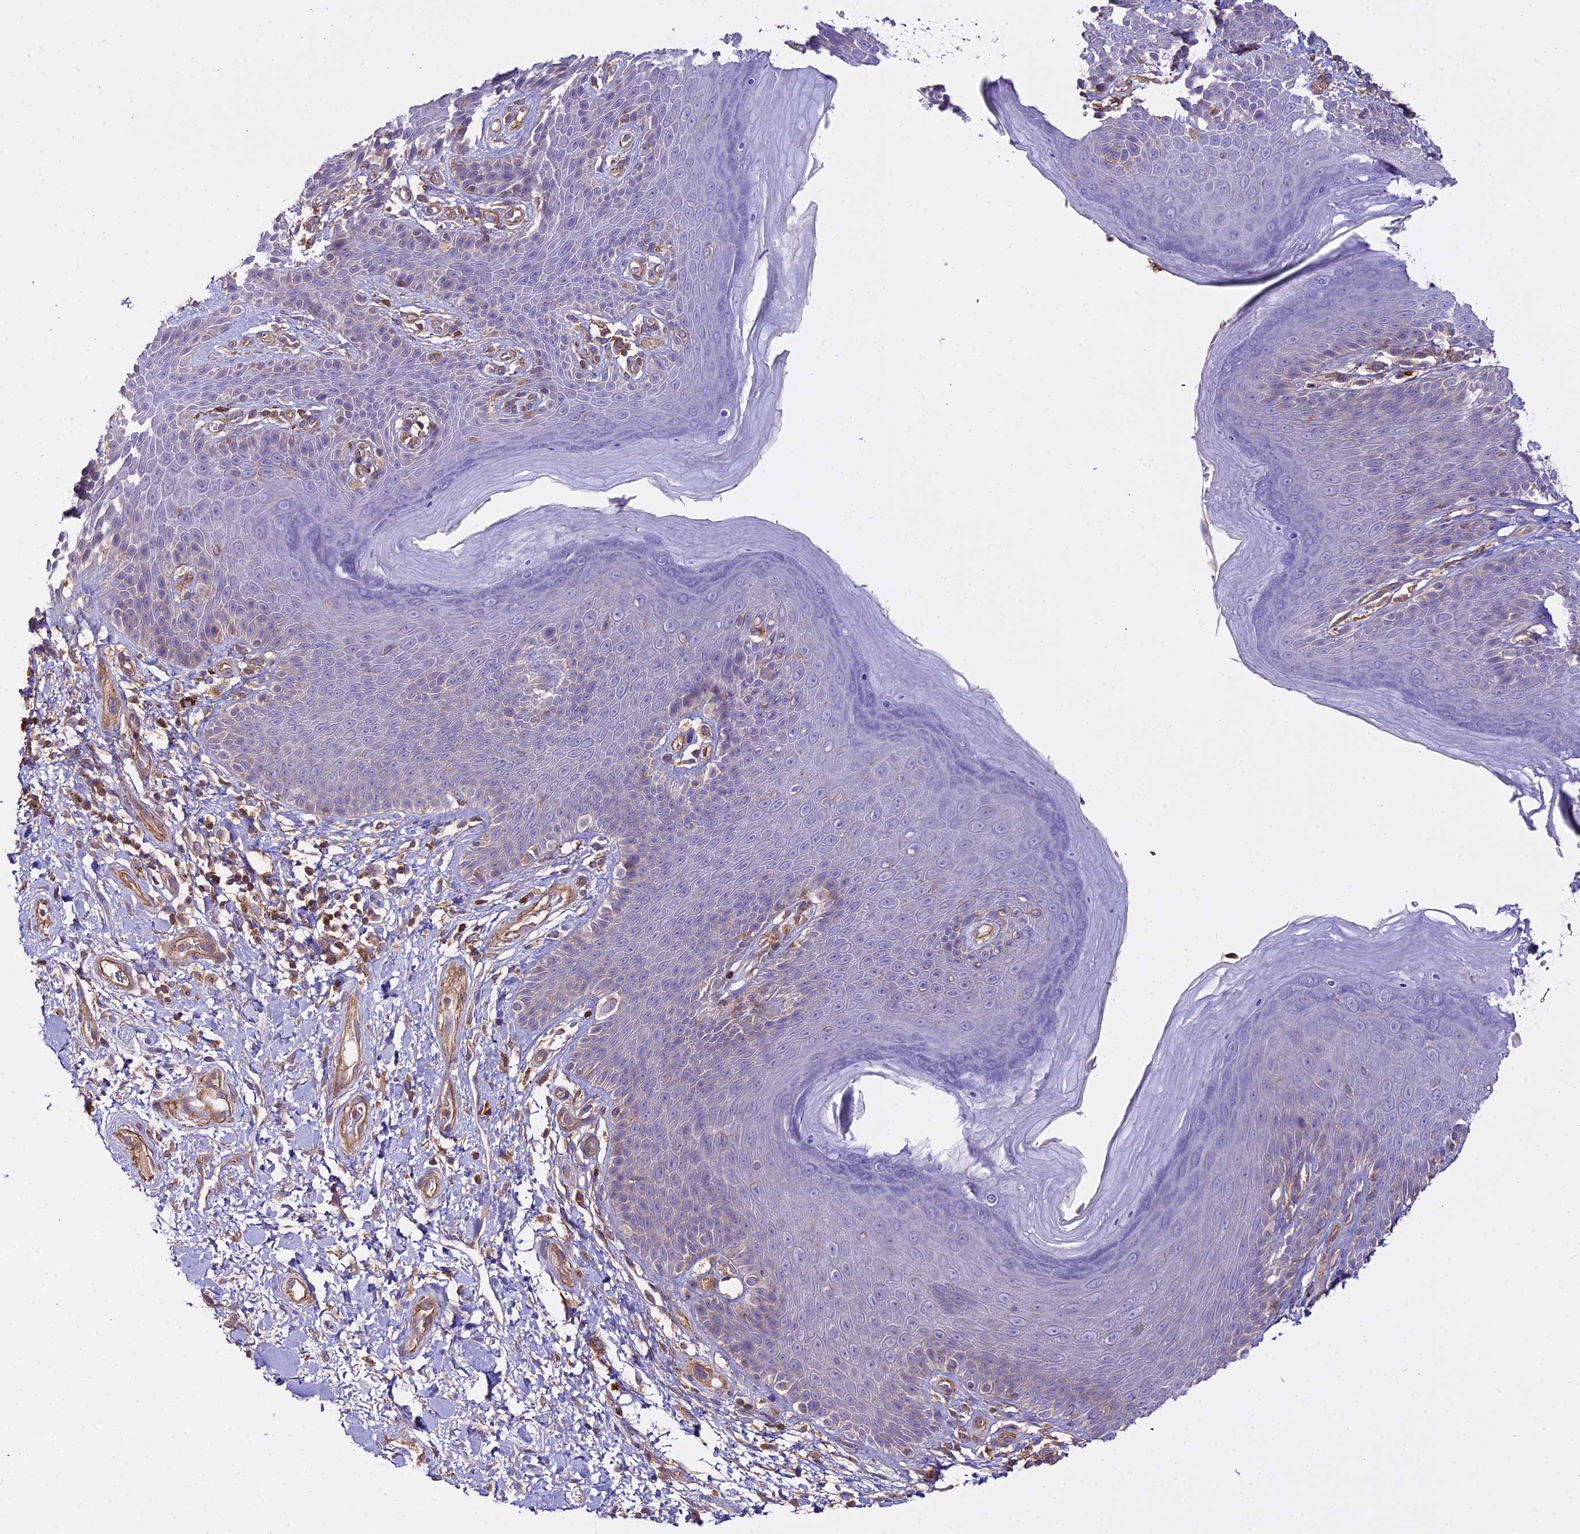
{"staining": {"intensity": "moderate", "quantity": "<25%", "location": "cytoplasmic/membranous"}, "tissue": "skin", "cell_type": "Epidermal cells", "image_type": "normal", "snomed": [{"axis": "morphology", "description": "Normal tissue, NOS"}, {"axis": "topography", "description": "Anal"}], "caption": "Immunohistochemical staining of benign human skin exhibits <25% levels of moderate cytoplasmic/membranous protein staining in approximately <25% of epidermal cells.", "gene": "GLYAT", "patient": {"sex": "female", "age": 89}}